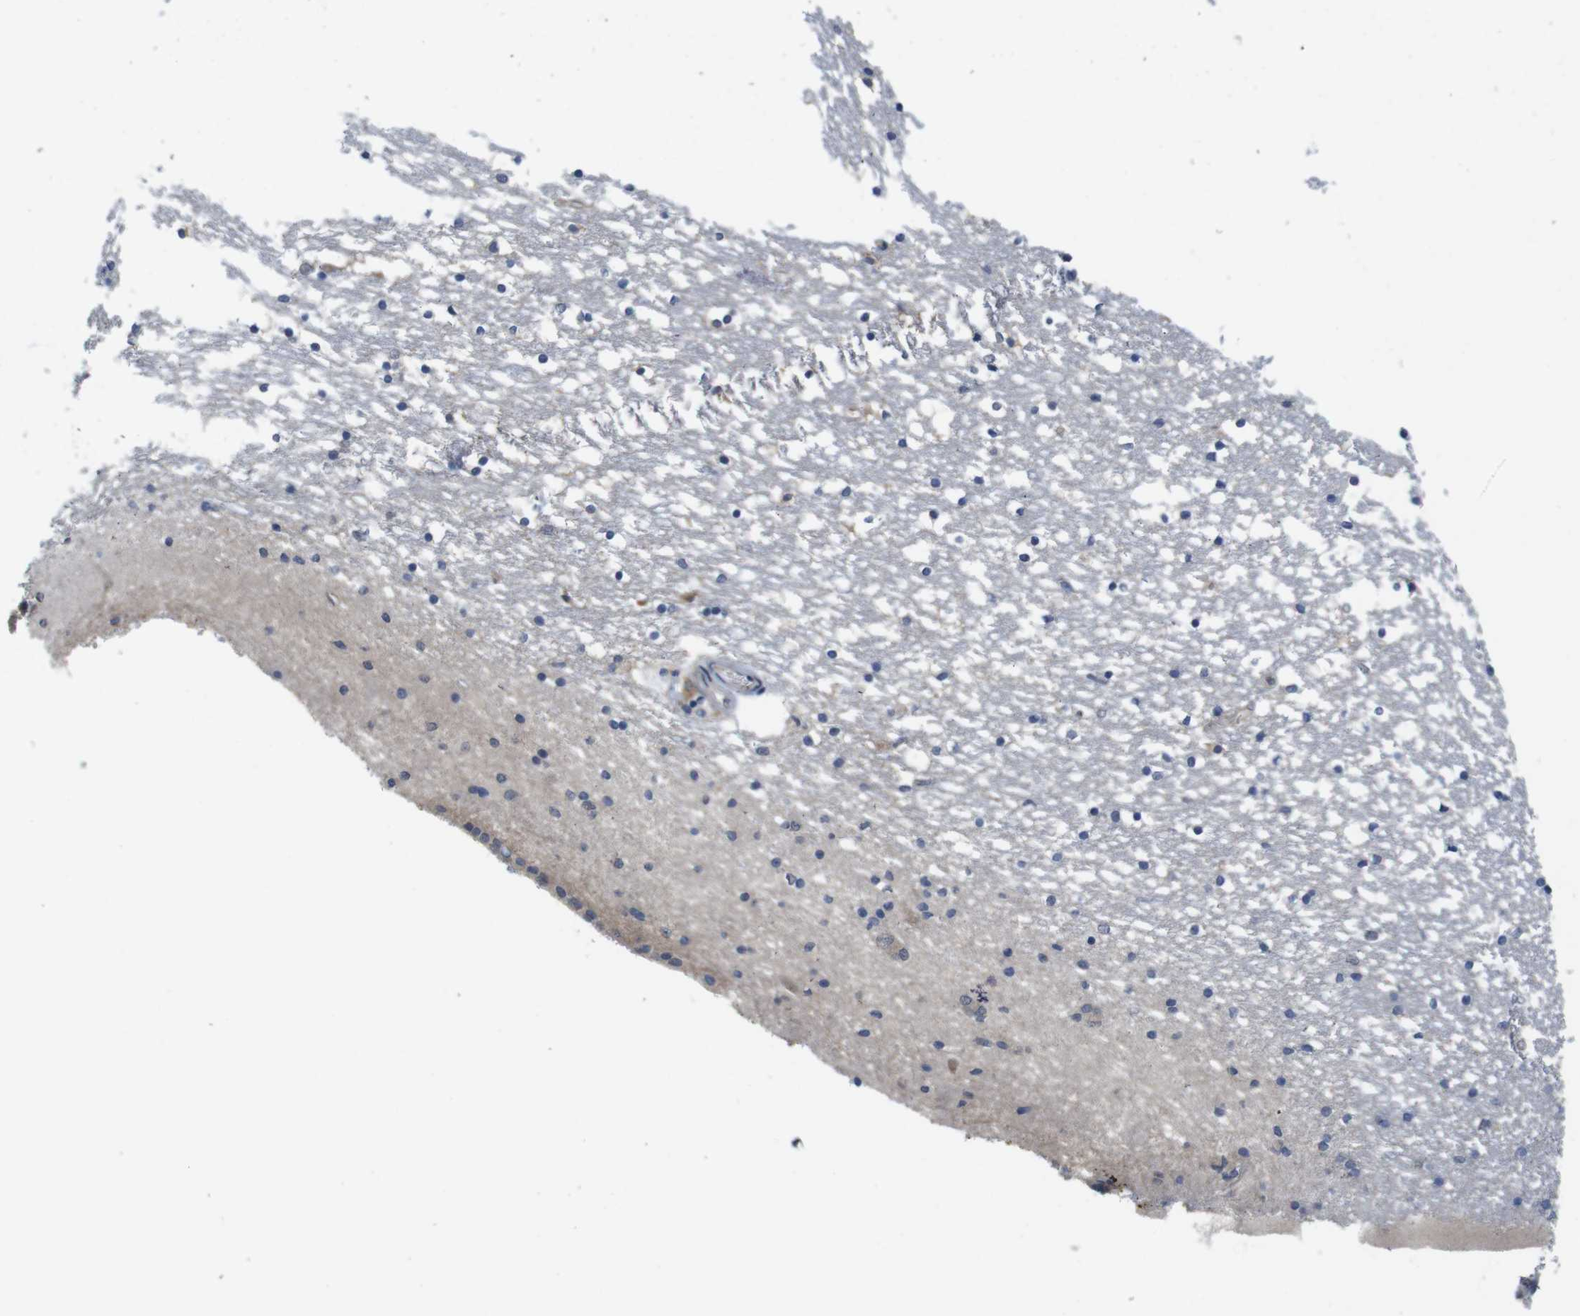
{"staining": {"intensity": "negative", "quantity": "none", "location": "none"}, "tissue": "caudate", "cell_type": "Glial cells", "image_type": "normal", "snomed": [{"axis": "morphology", "description": "Normal tissue, NOS"}, {"axis": "topography", "description": "Lateral ventricle wall"}], "caption": "This is a image of immunohistochemistry staining of normal caudate, which shows no positivity in glial cells. Brightfield microscopy of immunohistochemistry stained with DAB (brown) and hematoxylin (blue), captured at high magnification.", "gene": "FADD", "patient": {"sex": "male", "age": 45}}